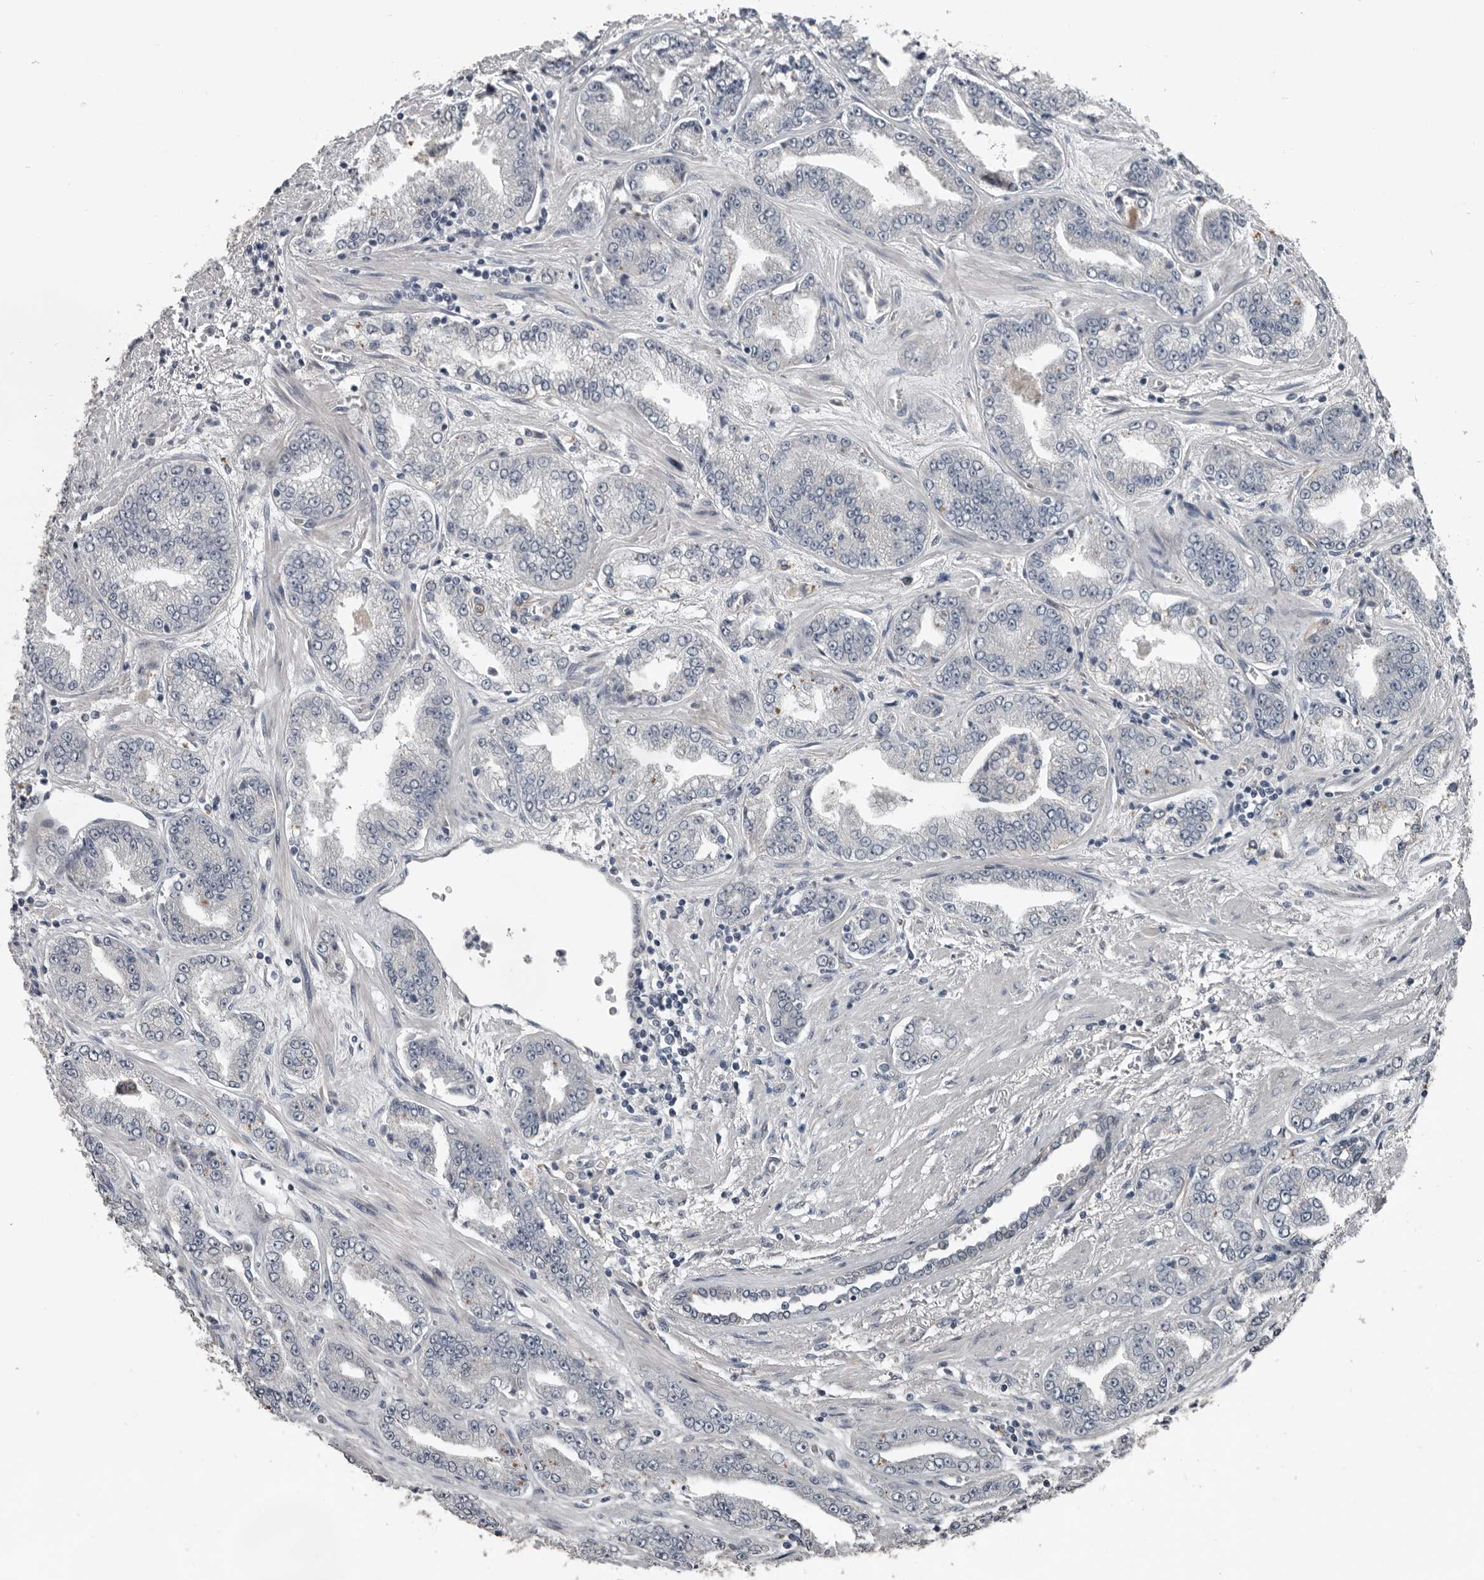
{"staining": {"intensity": "negative", "quantity": "none", "location": "none"}, "tissue": "prostate cancer", "cell_type": "Tumor cells", "image_type": "cancer", "snomed": [{"axis": "morphology", "description": "Adenocarcinoma, High grade"}, {"axis": "topography", "description": "Prostate"}], "caption": "Tumor cells are negative for brown protein staining in prostate cancer.", "gene": "C1orf216", "patient": {"sex": "male", "age": 71}}